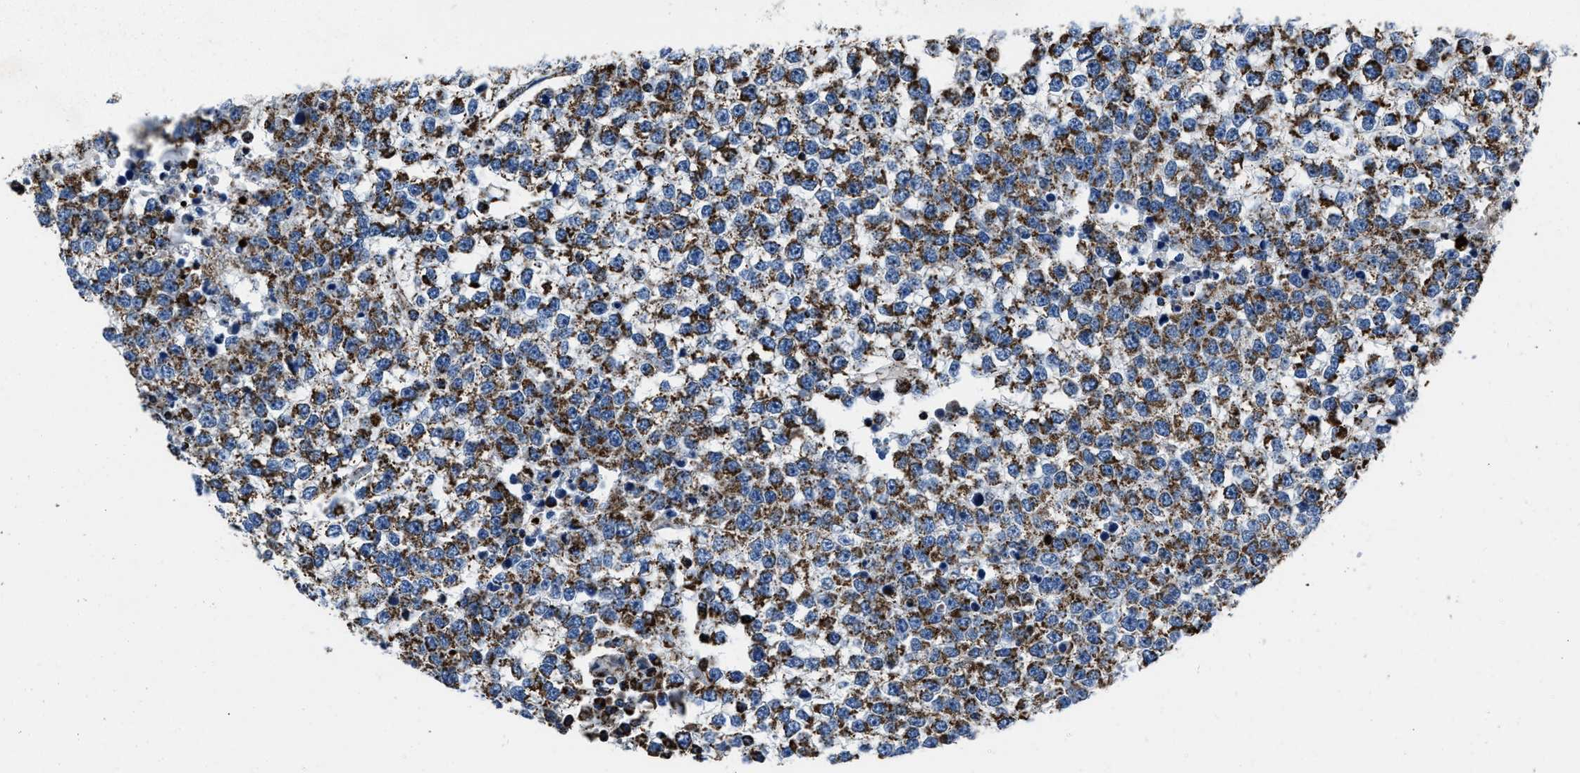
{"staining": {"intensity": "moderate", "quantity": ">75%", "location": "cytoplasmic/membranous"}, "tissue": "testis cancer", "cell_type": "Tumor cells", "image_type": "cancer", "snomed": [{"axis": "morphology", "description": "Seminoma, NOS"}, {"axis": "topography", "description": "Testis"}], "caption": "Testis seminoma stained for a protein (brown) displays moderate cytoplasmic/membranous positive positivity in approximately >75% of tumor cells.", "gene": "NSD3", "patient": {"sex": "male", "age": 65}}